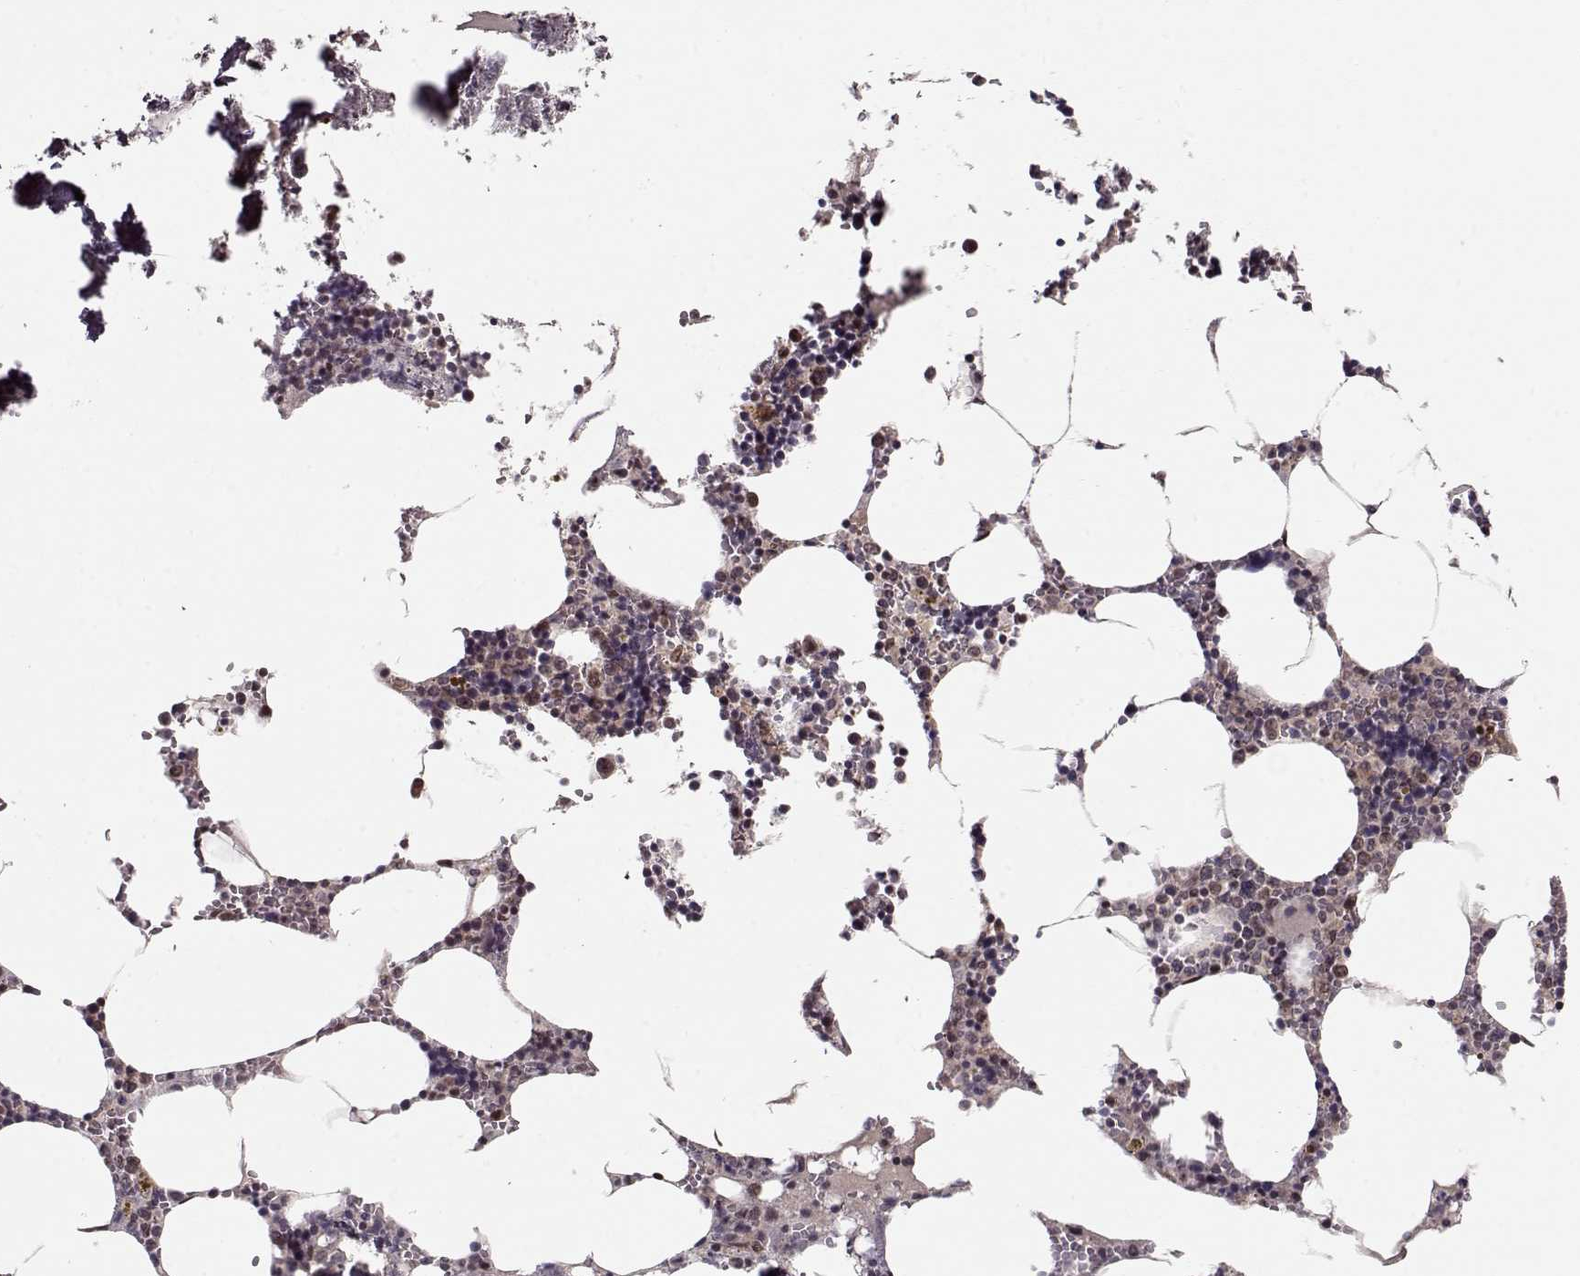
{"staining": {"intensity": "moderate", "quantity": "<25%", "location": "nuclear"}, "tissue": "bone marrow", "cell_type": "Hematopoietic cells", "image_type": "normal", "snomed": [{"axis": "morphology", "description": "Normal tissue, NOS"}, {"axis": "topography", "description": "Bone marrow"}], "caption": "Protein expression analysis of unremarkable bone marrow exhibits moderate nuclear staining in about <25% of hematopoietic cells. The protein of interest is shown in brown color, while the nuclei are stained blue.", "gene": "RAI1", "patient": {"sex": "male", "age": 54}}